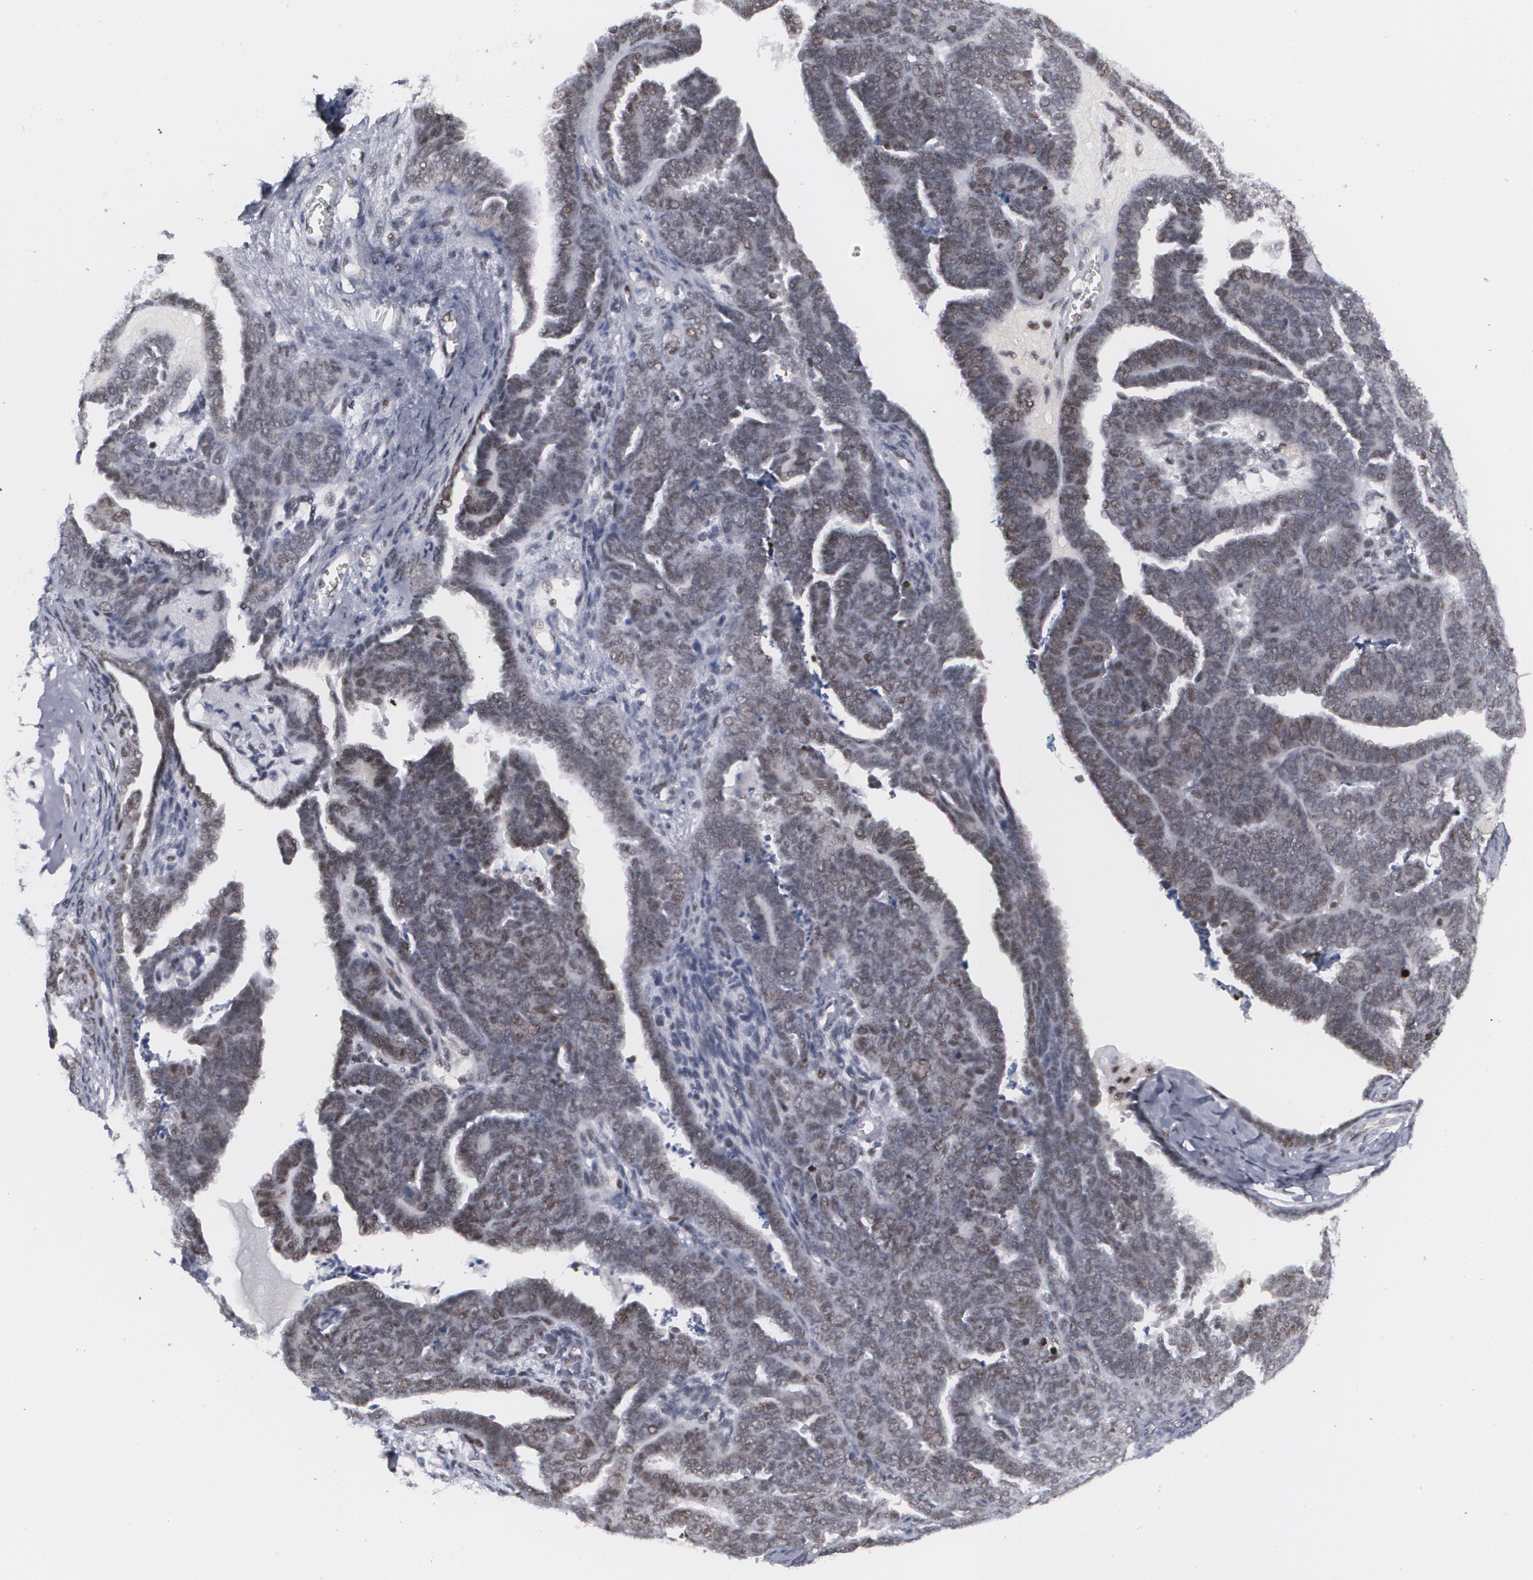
{"staining": {"intensity": "weak", "quantity": "25%-75%", "location": "nuclear"}, "tissue": "endometrial cancer", "cell_type": "Tumor cells", "image_type": "cancer", "snomed": [{"axis": "morphology", "description": "Neoplasm, malignant, NOS"}, {"axis": "topography", "description": "Endometrium"}], "caption": "Protein staining of endometrial cancer (malignant neoplasm) tissue reveals weak nuclear expression in approximately 25%-75% of tumor cells.", "gene": "MCL1", "patient": {"sex": "female", "age": 74}}